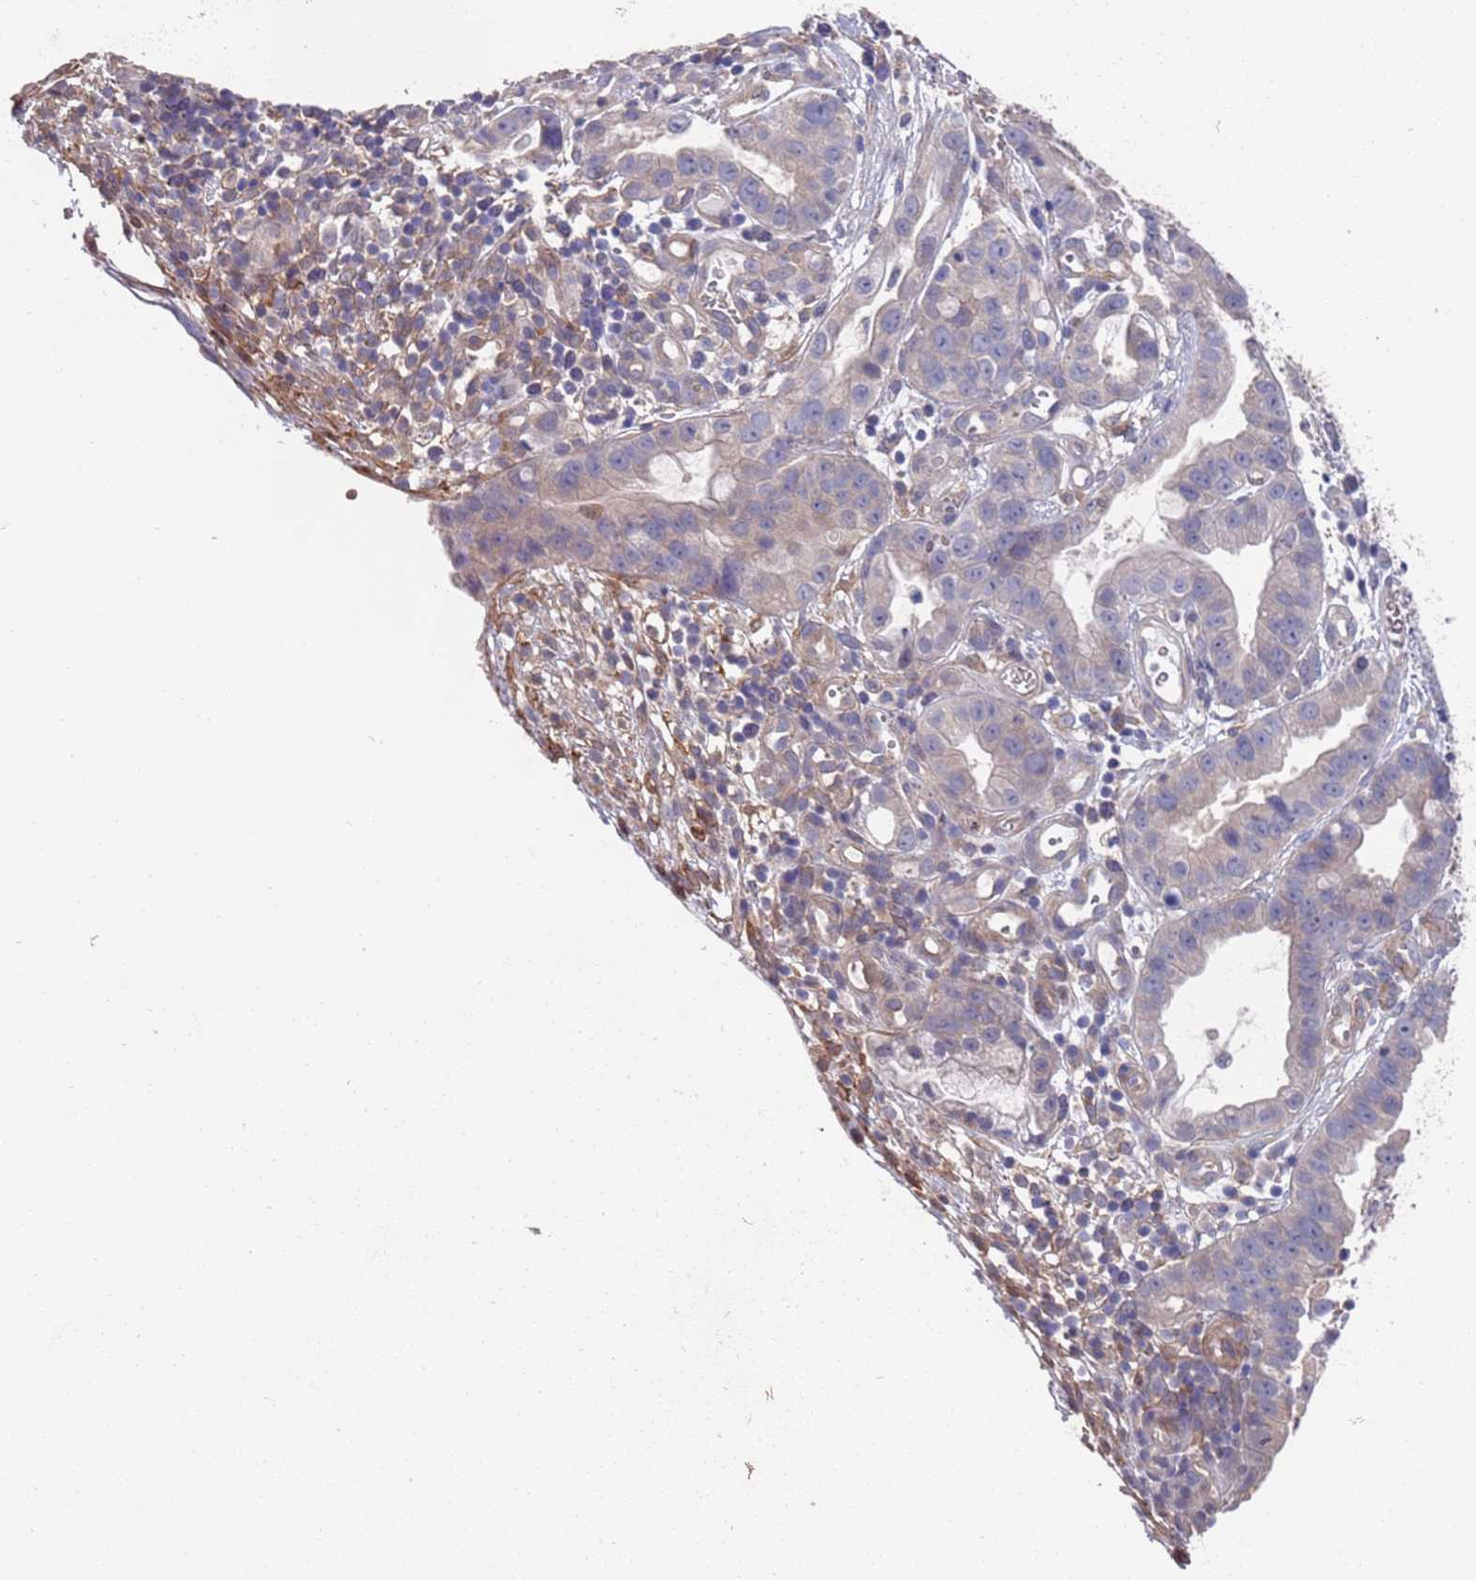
{"staining": {"intensity": "weak", "quantity": "<25%", "location": "cytoplasmic/membranous"}, "tissue": "stomach cancer", "cell_type": "Tumor cells", "image_type": "cancer", "snomed": [{"axis": "morphology", "description": "Adenocarcinoma, NOS"}, {"axis": "topography", "description": "Stomach"}], "caption": "There is no significant positivity in tumor cells of stomach cancer.", "gene": "ANK2", "patient": {"sex": "male", "age": 55}}